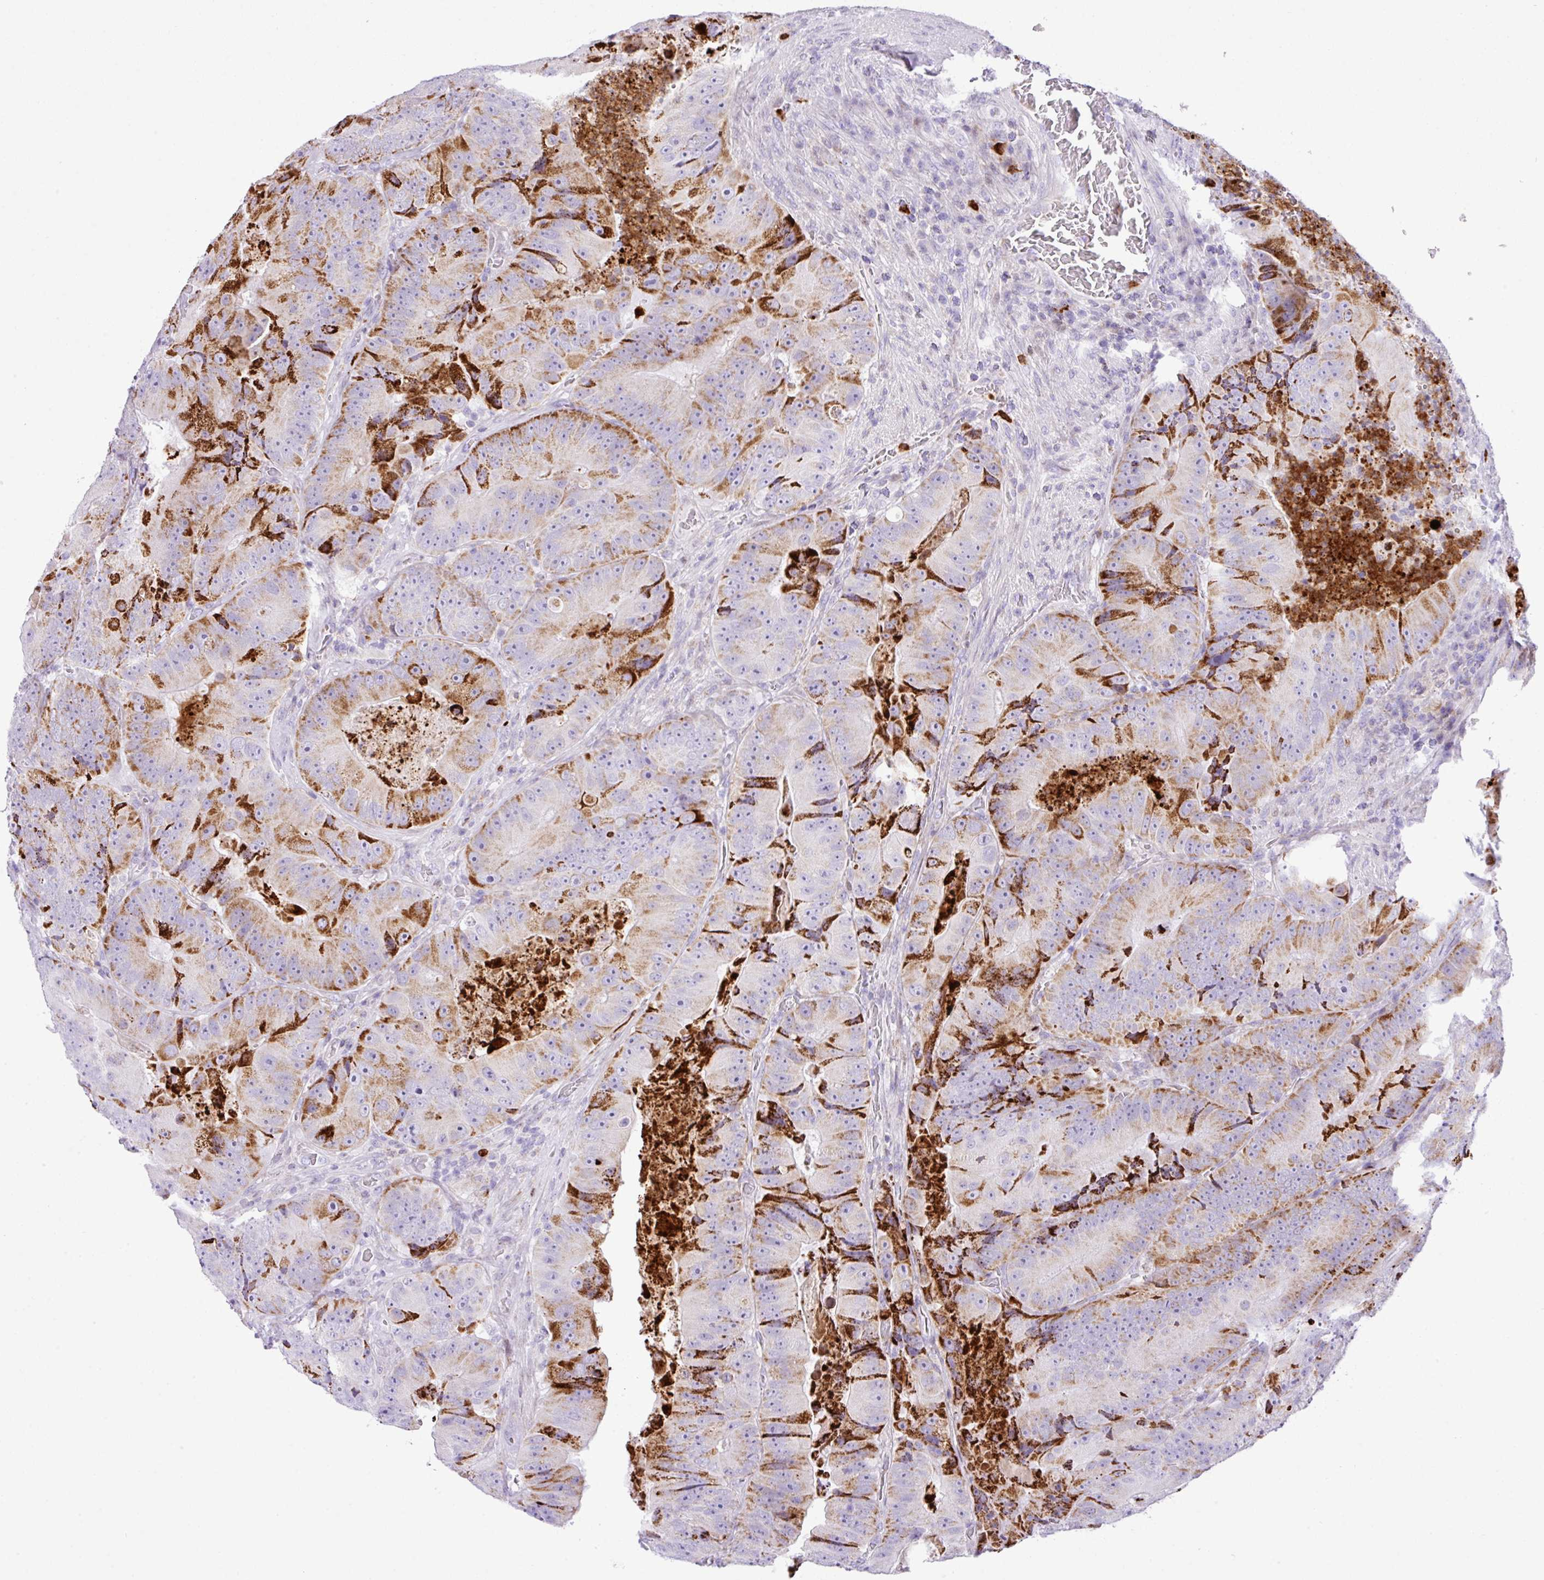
{"staining": {"intensity": "moderate", "quantity": ">75%", "location": "cytoplasmic/membranous"}, "tissue": "colorectal cancer", "cell_type": "Tumor cells", "image_type": "cancer", "snomed": [{"axis": "morphology", "description": "Adenocarcinoma, NOS"}, {"axis": "topography", "description": "Colon"}], "caption": "High-magnification brightfield microscopy of adenocarcinoma (colorectal) stained with DAB (3,3'-diaminobenzidine) (brown) and counterstained with hematoxylin (blue). tumor cells exhibit moderate cytoplasmic/membranous staining is appreciated in about>75% of cells.", "gene": "RCAN2", "patient": {"sex": "female", "age": 86}}